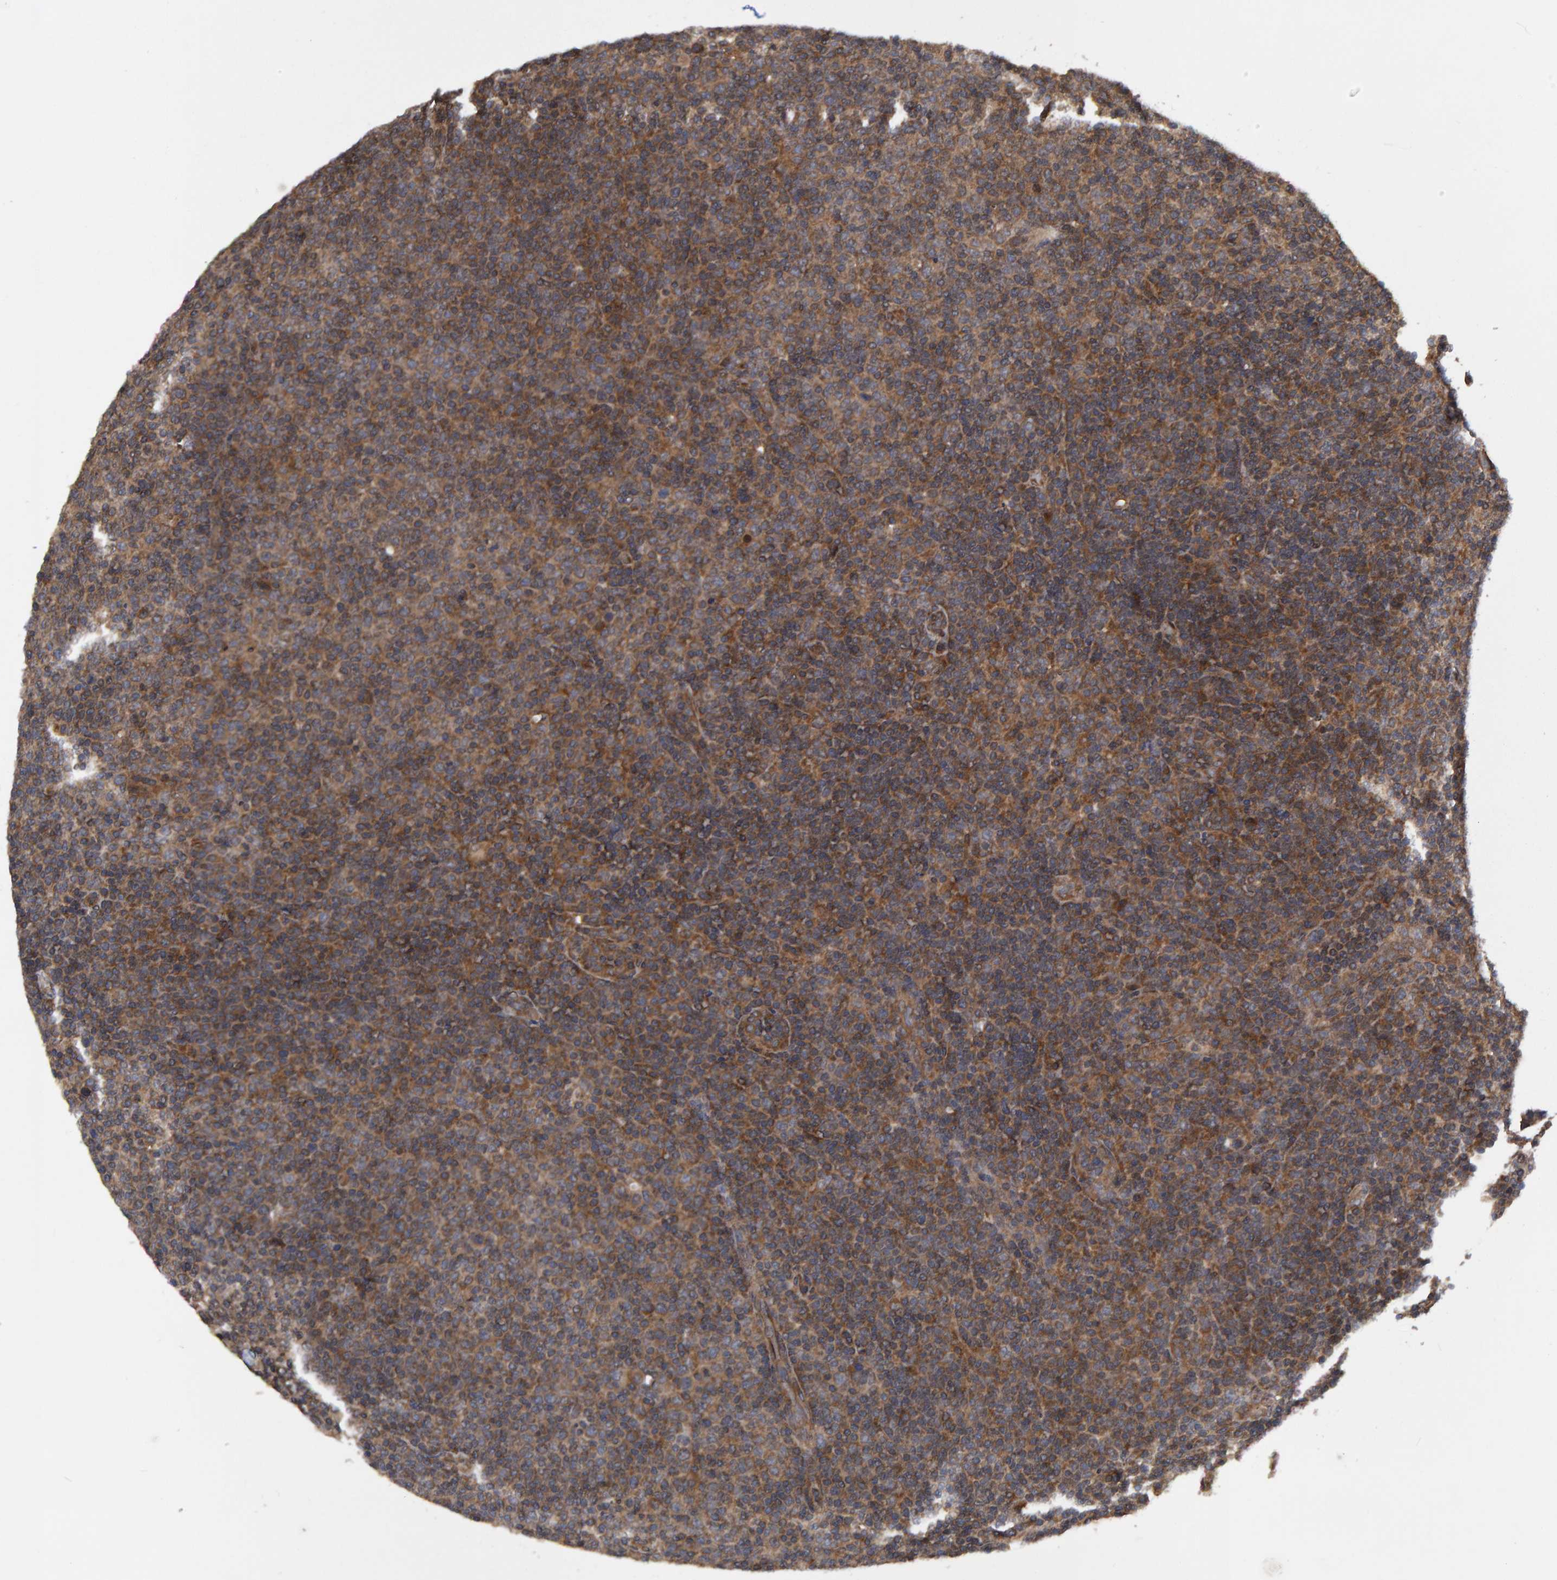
{"staining": {"intensity": "moderate", "quantity": ">75%", "location": "cytoplasmic/membranous"}, "tissue": "lymphoma", "cell_type": "Tumor cells", "image_type": "cancer", "snomed": [{"axis": "morphology", "description": "Malignant lymphoma, non-Hodgkin's type, Low grade"}, {"axis": "topography", "description": "Lymph node"}], "caption": "Protein analysis of malignant lymphoma, non-Hodgkin's type (low-grade) tissue demonstrates moderate cytoplasmic/membranous expression in approximately >75% of tumor cells.", "gene": "GAB2", "patient": {"sex": "male", "age": 70}}